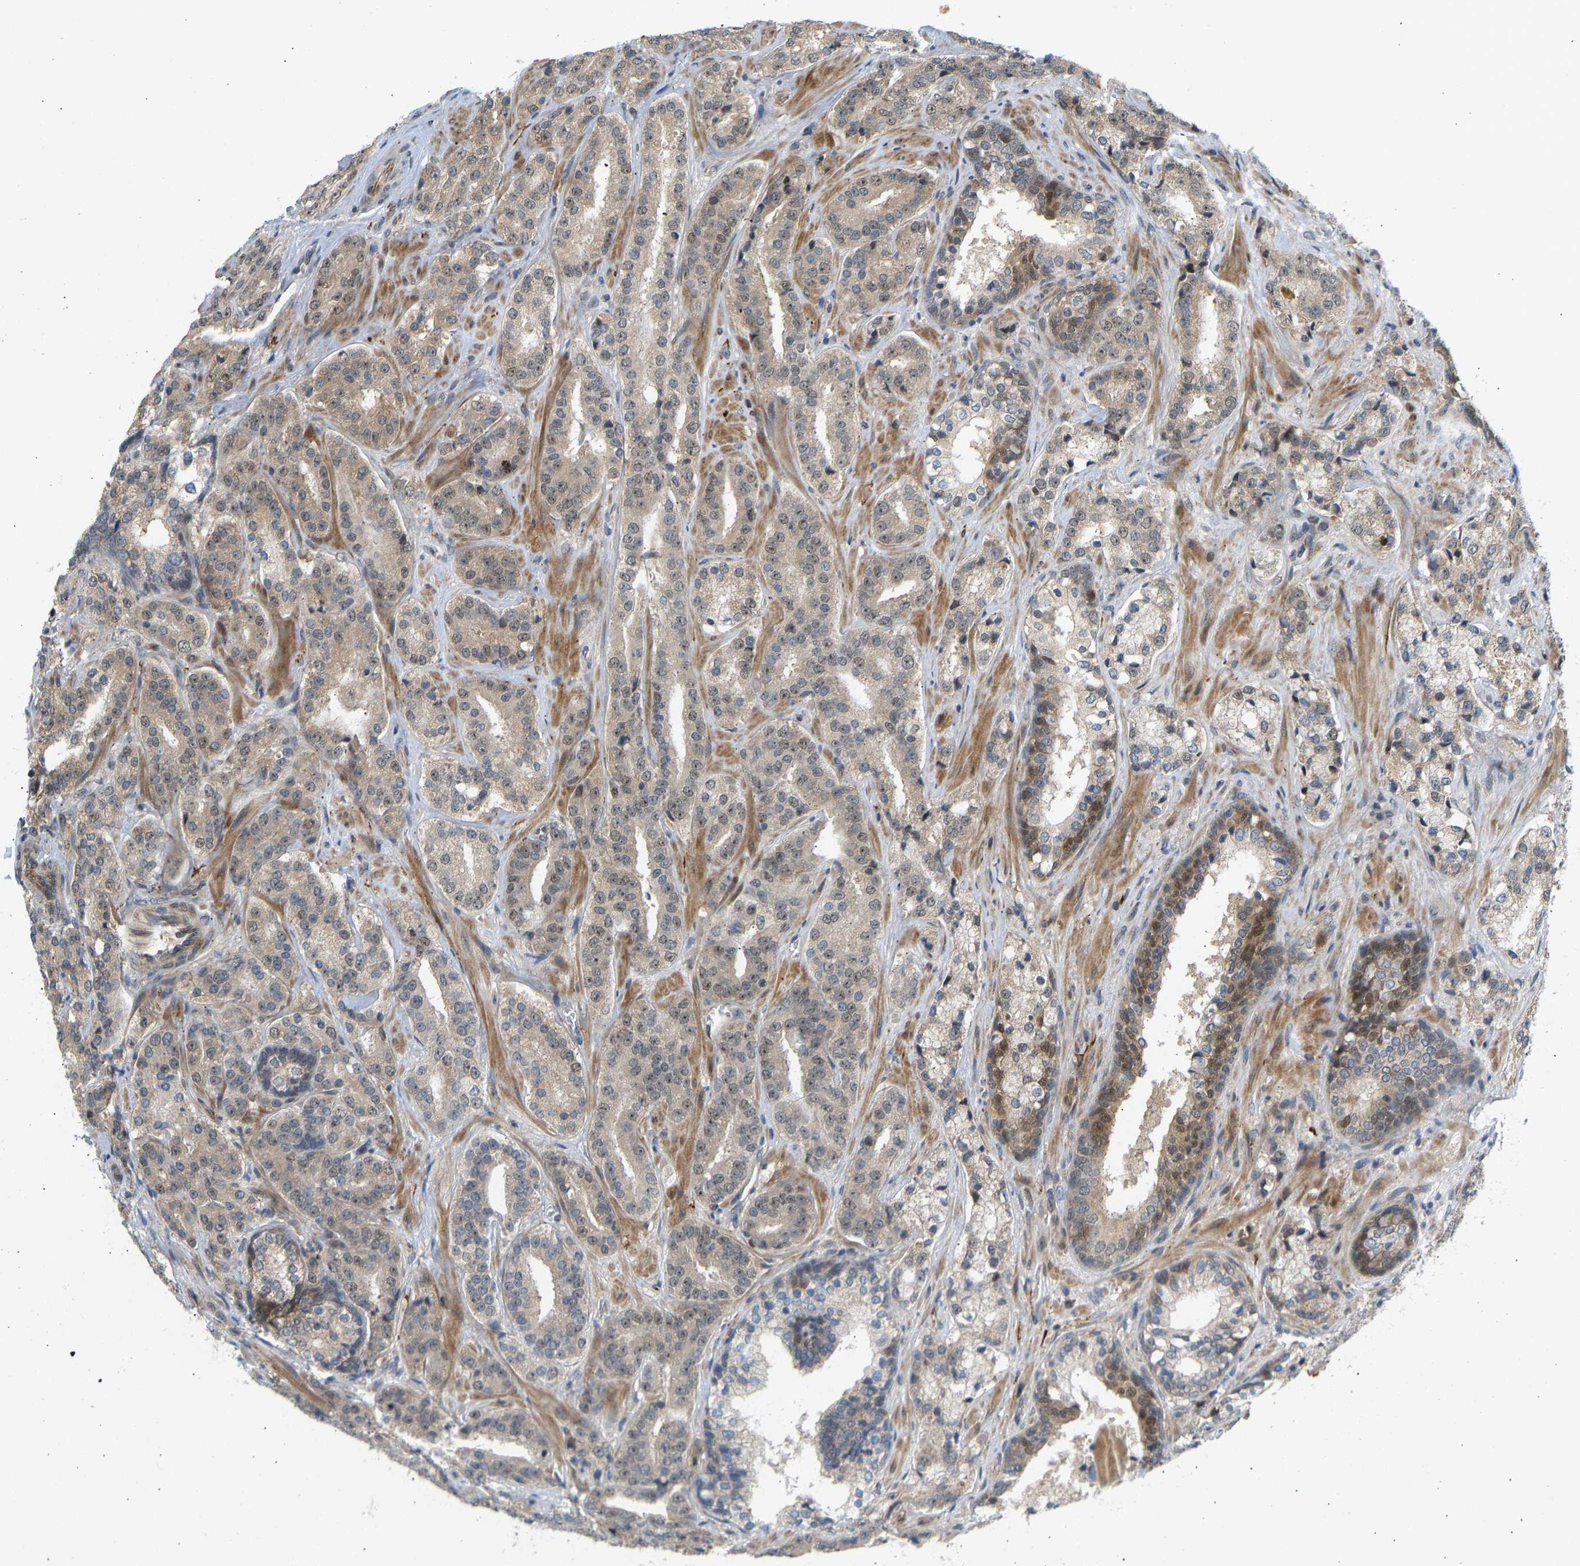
{"staining": {"intensity": "moderate", "quantity": "<25%", "location": "cytoplasmic/membranous,nuclear"}, "tissue": "prostate cancer", "cell_type": "Tumor cells", "image_type": "cancer", "snomed": [{"axis": "morphology", "description": "Adenocarcinoma, High grade"}, {"axis": "topography", "description": "Prostate"}], "caption": "Tumor cells reveal moderate cytoplasmic/membranous and nuclear staining in approximately <25% of cells in prostate cancer (adenocarcinoma (high-grade)).", "gene": "BAG1", "patient": {"sex": "male", "age": 60}}